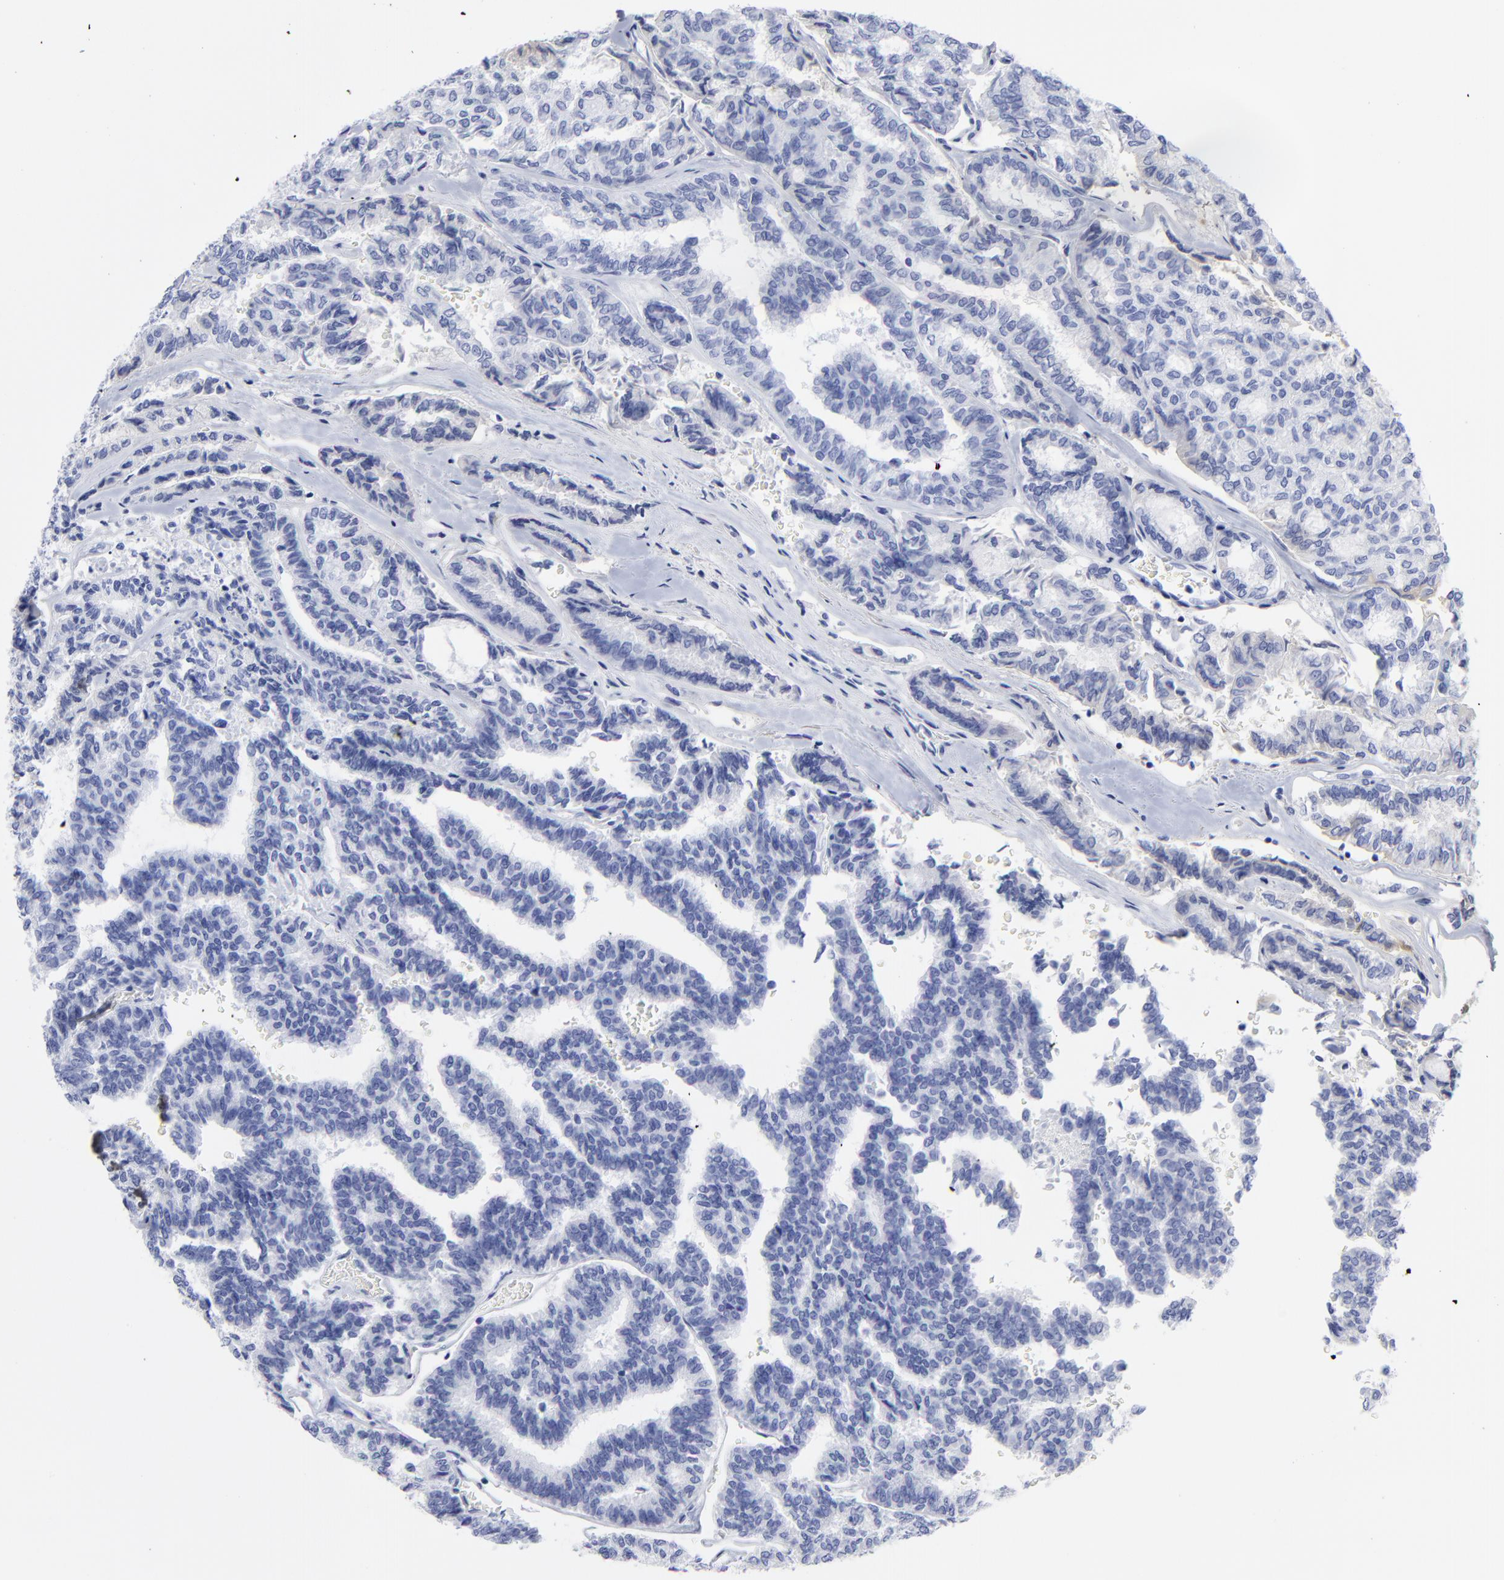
{"staining": {"intensity": "negative", "quantity": "none", "location": "none"}, "tissue": "thyroid cancer", "cell_type": "Tumor cells", "image_type": "cancer", "snomed": [{"axis": "morphology", "description": "Papillary adenocarcinoma, NOS"}, {"axis": "topography", "description": "Thyroid gland"}], "caption": "This is an IHC histopathology image of papillary adenocarcinoma (thyroid). There is no staining in tumor cells.", "gene": "DCN", "patient": {"sex": "female", "age": 35}}